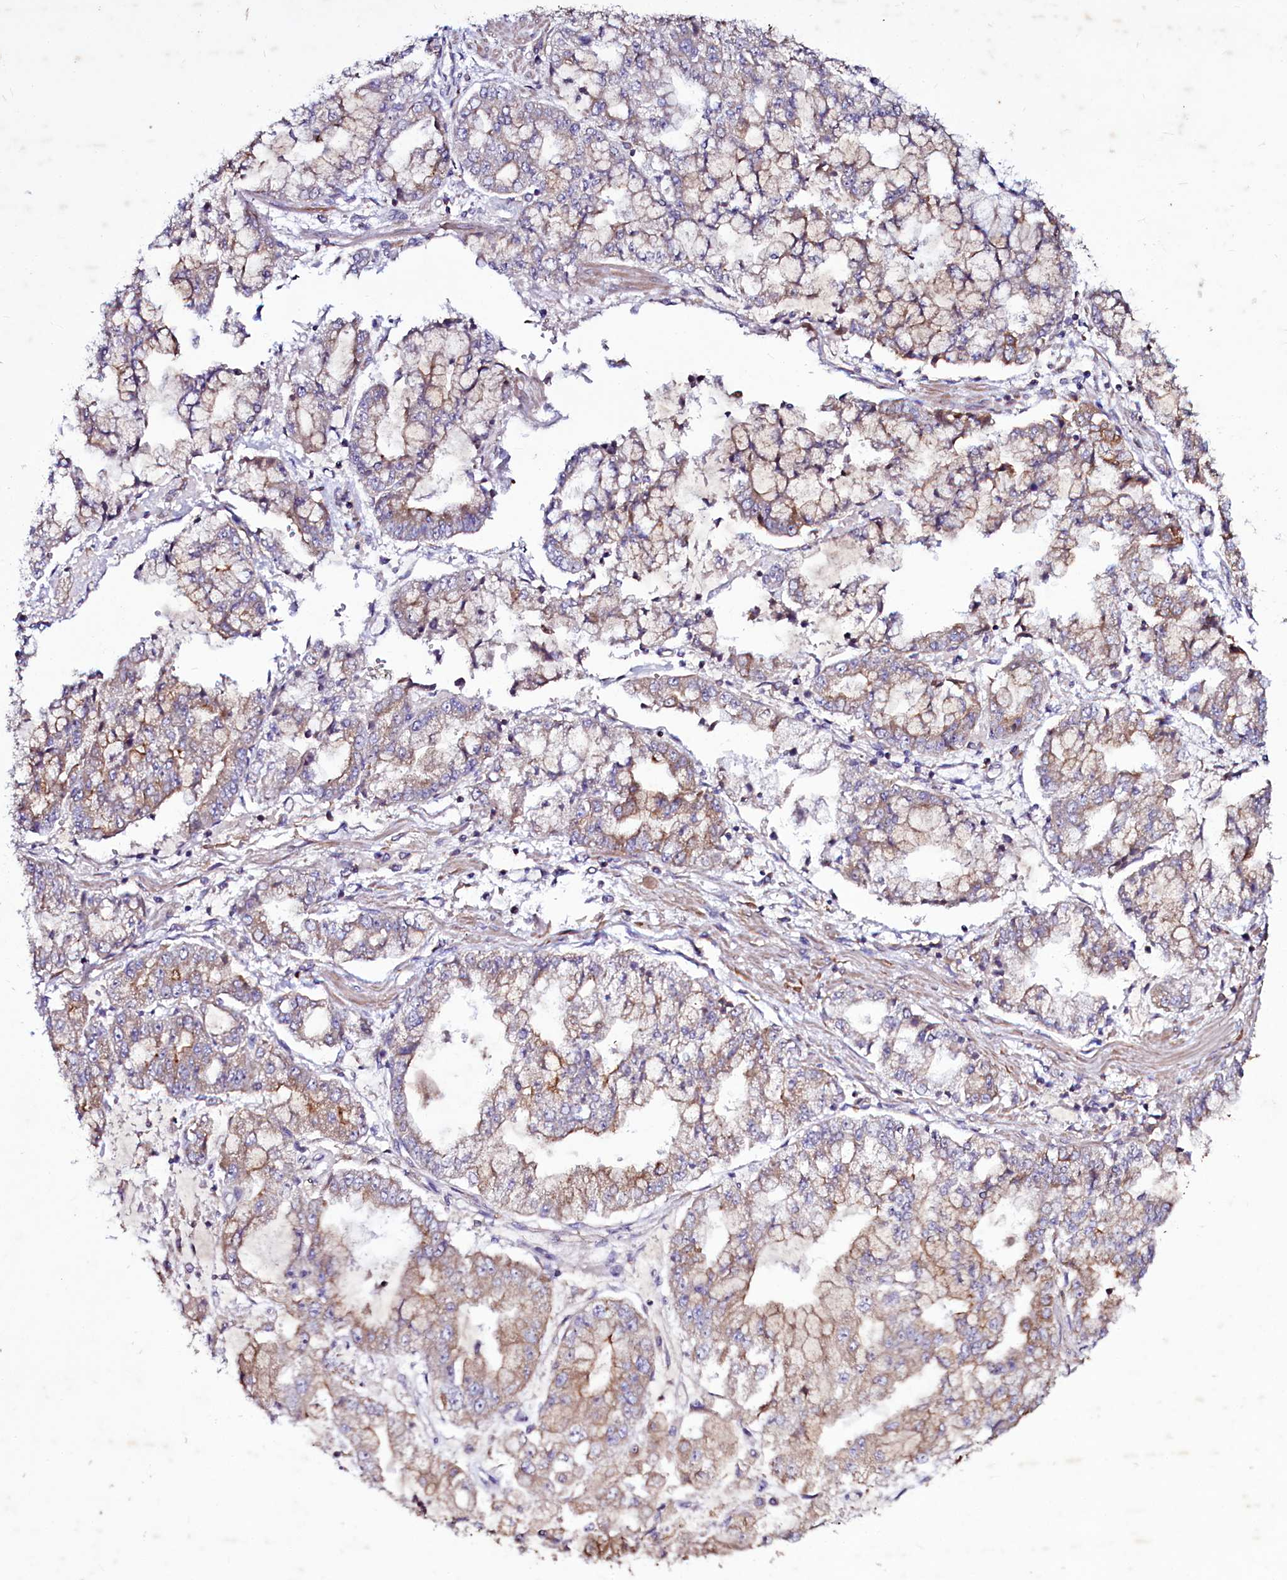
{"staining": {"intensity": "weak", "quantity": "25%-75%", "location": "cytoplasmic/membranous"}, "tissue": "stomach cancer", "cell_type": "Tumor cells", "image_type": "cancer", "snomed": [{"axis": "morphology", "description": "Adenocarcinoma, NOS"}, {"axis": "topography", "description": "Stomach"}], "caption": "Stomach adenocarcinoma tissue shows weak cytoplasmic/membranous staining in approximately 25%-75% of tumor cells, visualized by immunohistochemistry.", "gene": "SELENOT", "patient": {"sex": "male", "age": 76}}